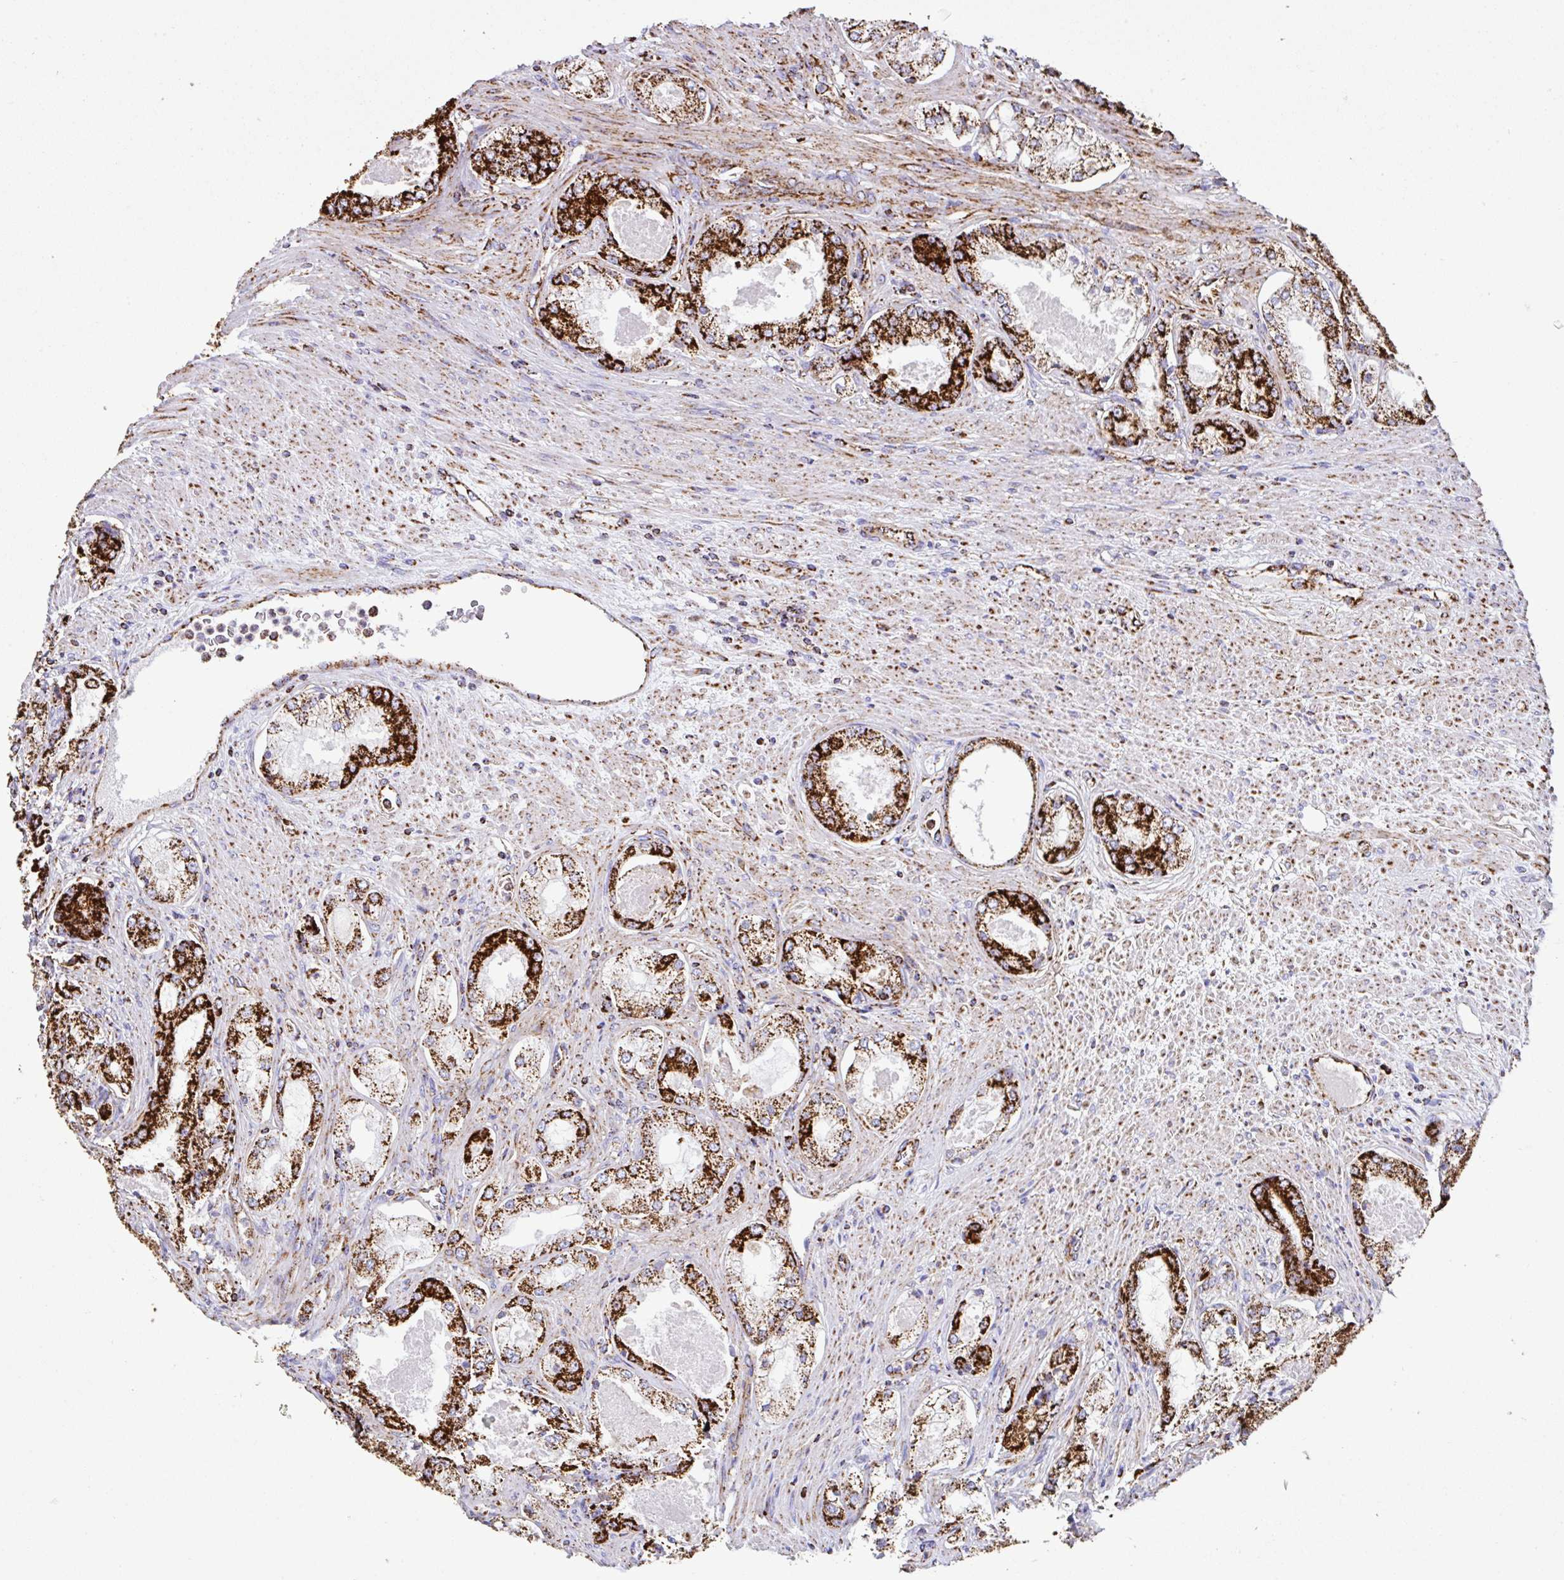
{"staining": {"intensity": "strong", "quantity": ">75%", "location": "cytoplasmic/membranous"}, "tissue": "prostate cancer", "cell_type": "Tumor cells", "image_type": "cancer", "snomed": [{"axis": "morphology", "description": "Adenocarcinoma, Low grade"}, {"axis": "topography", "description": "Prostate"}], "caption": "Prostate cancer (low-grade adenocarcinoma) tissue displays strong cytoplasmic/membranous staining in about >75% of tumor cells (Brightfield microscopy of DAB IHC at high magnification).", "gene": "ANKRD33B", "patient": {"sex": "male", "age": 68}}